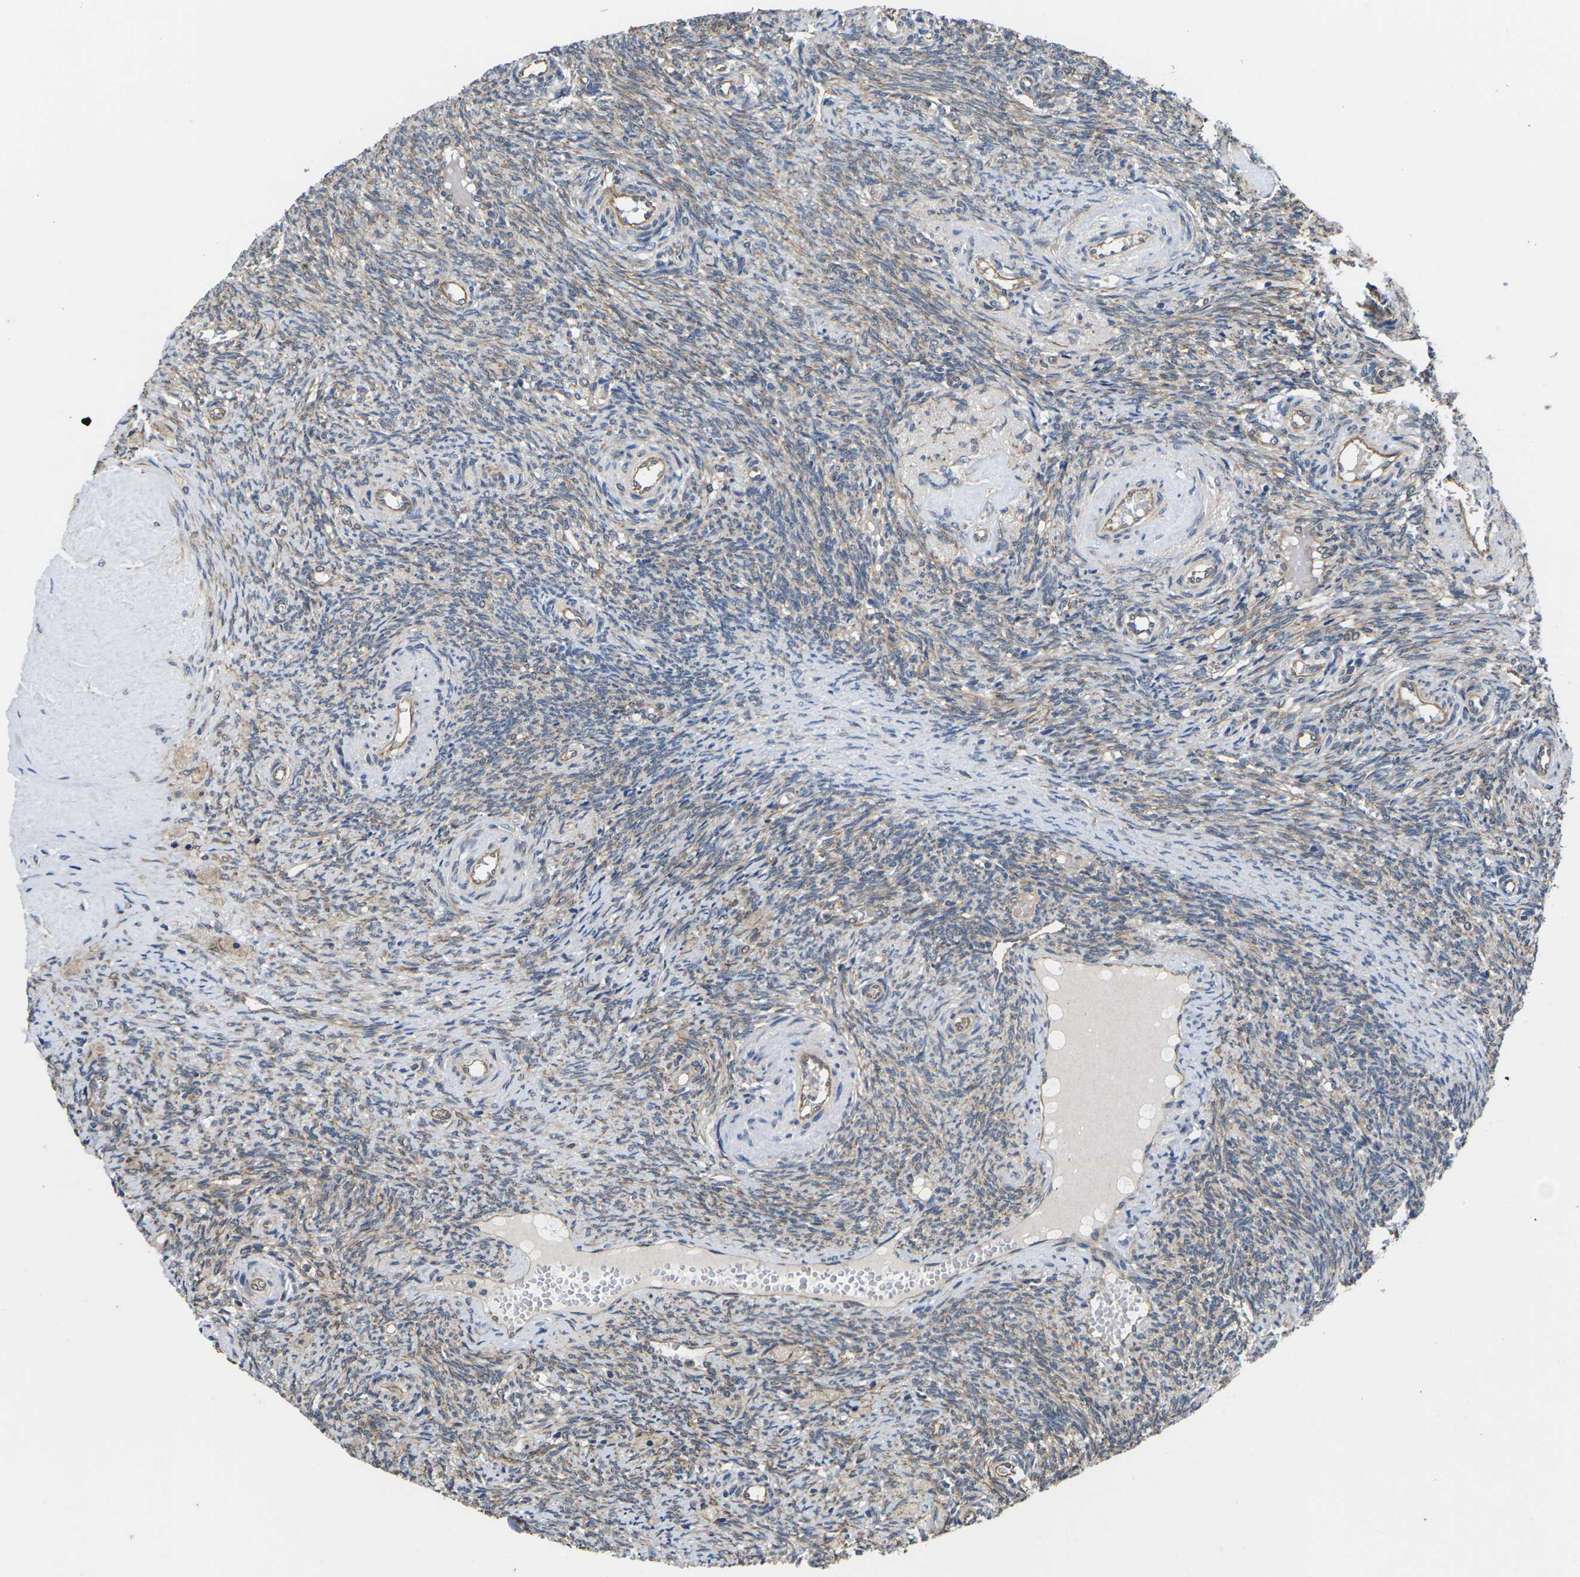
{"staining": {"intensity": "weak", "quantity": "25%-75%", "location": "cytoplasmic/membranous"}, "tissue": "ovary", "cell_type": "Ovarian stroma cells", "image_type": "normal", "snomed": [{"axis": "morphology", "description": "Normal tissue, NOS"}, {"axis": "topography", "description": "Ovary"}], "caption": "Ovary stained with immunohistochemistry (IHC) reveals weak cytoplasmic/membranous expression in approximately 25%-75% of ovarian stroma cells.", "gene": "DKK2", "patient": {"sex": "female", "age": 41}}